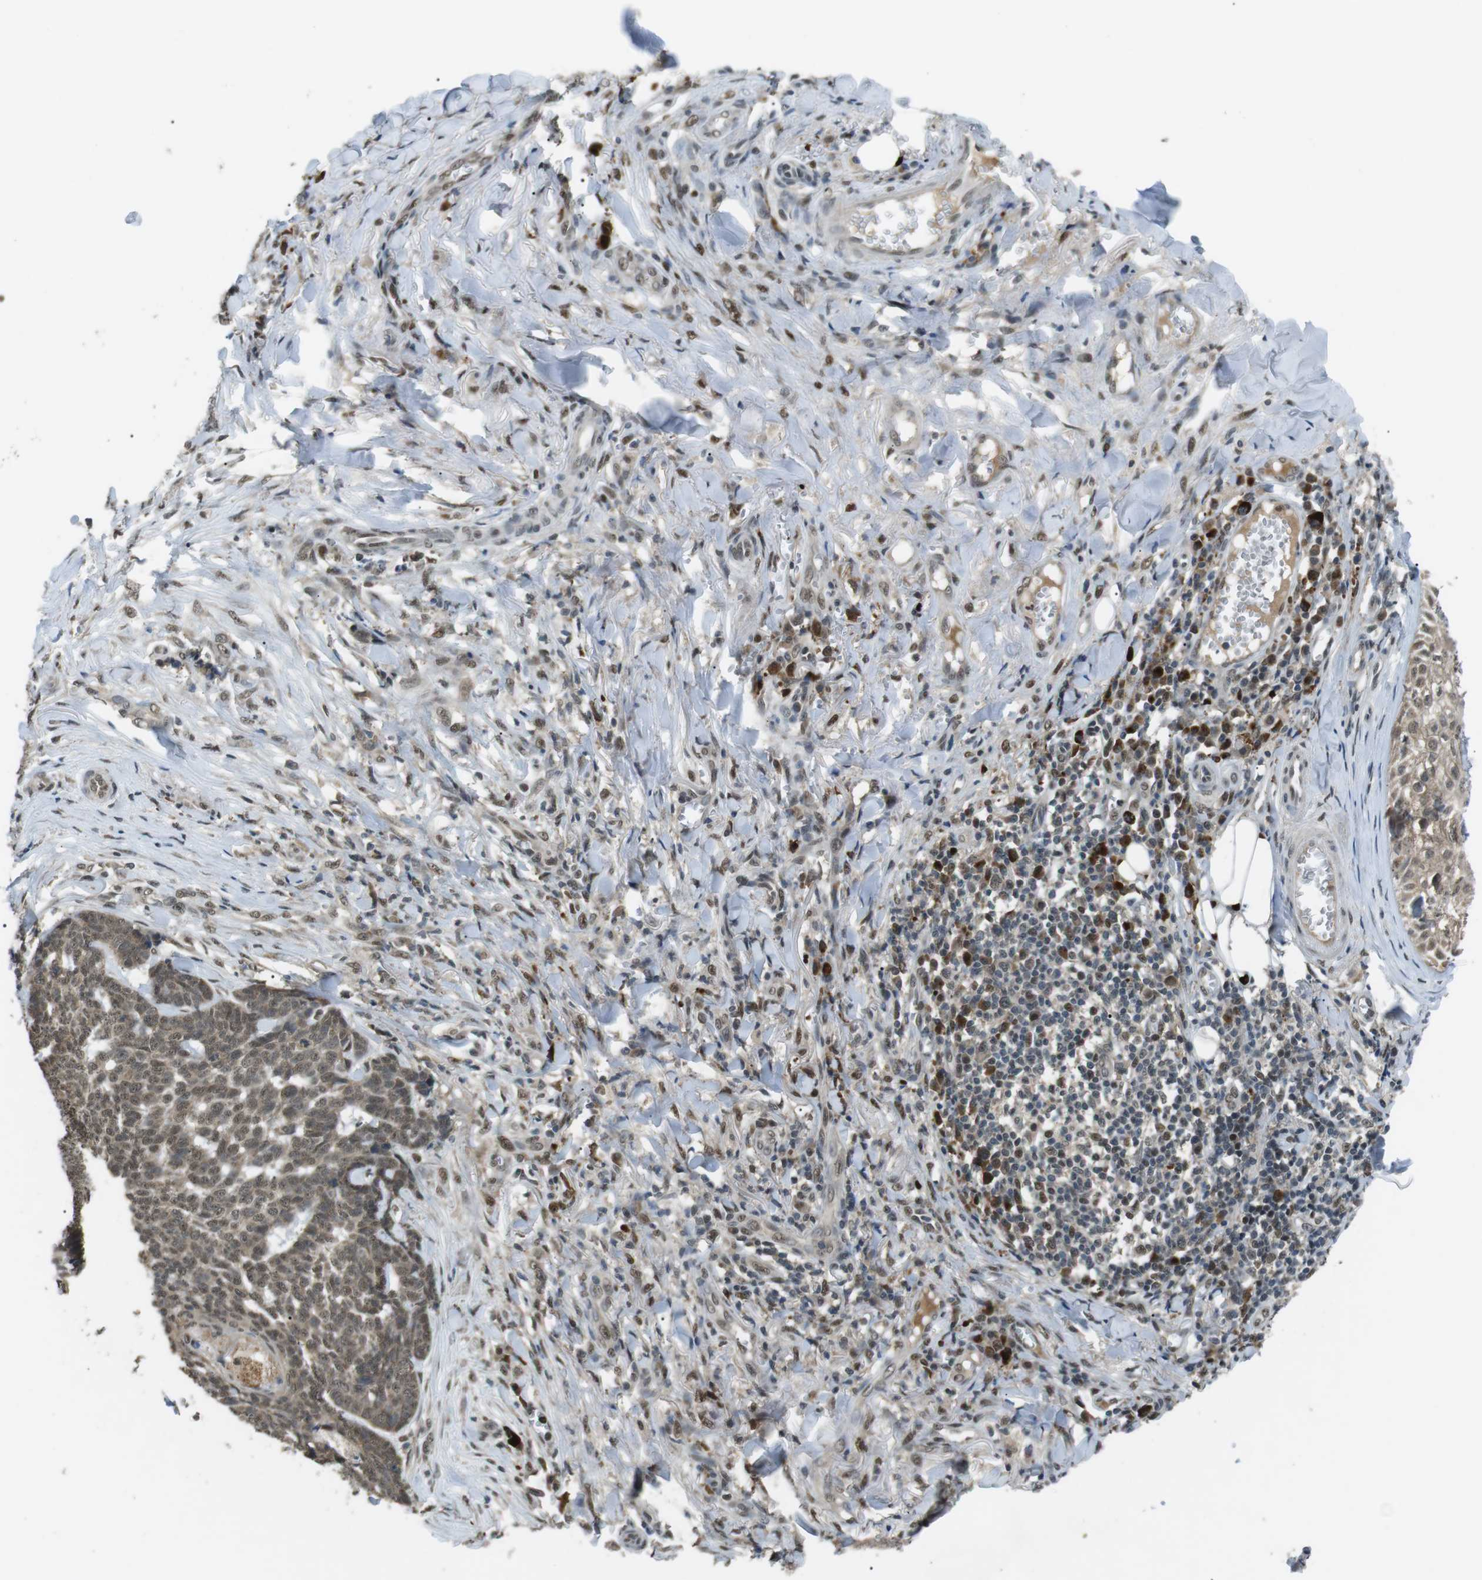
{"staining": {"intensity": "moderate", "quantity": ">75%", "location": "nuclear"}, "tissue": "skin cancer", "cell_type": "Tumor cells", "image_type": "cancer", "snomed": [{"axis": "morphology", "description": "Basal cell carcinoma"}, {"axis": "topography", "description": "Skin"}], "caption": "Immunohistochemistry staining of skin cancer (basal cell carcinoma), which reveals medium levels of moderate nuclear staining in approximately >75% of tumor cells indicating moderate nuclear protein positivity. The staining was performed using DAB (brown) for protein detection and nuclei were counterstained in hematoxylin (blue).", "gene": "ORAI3", "patient": {"sex": "male", "age": 84}}